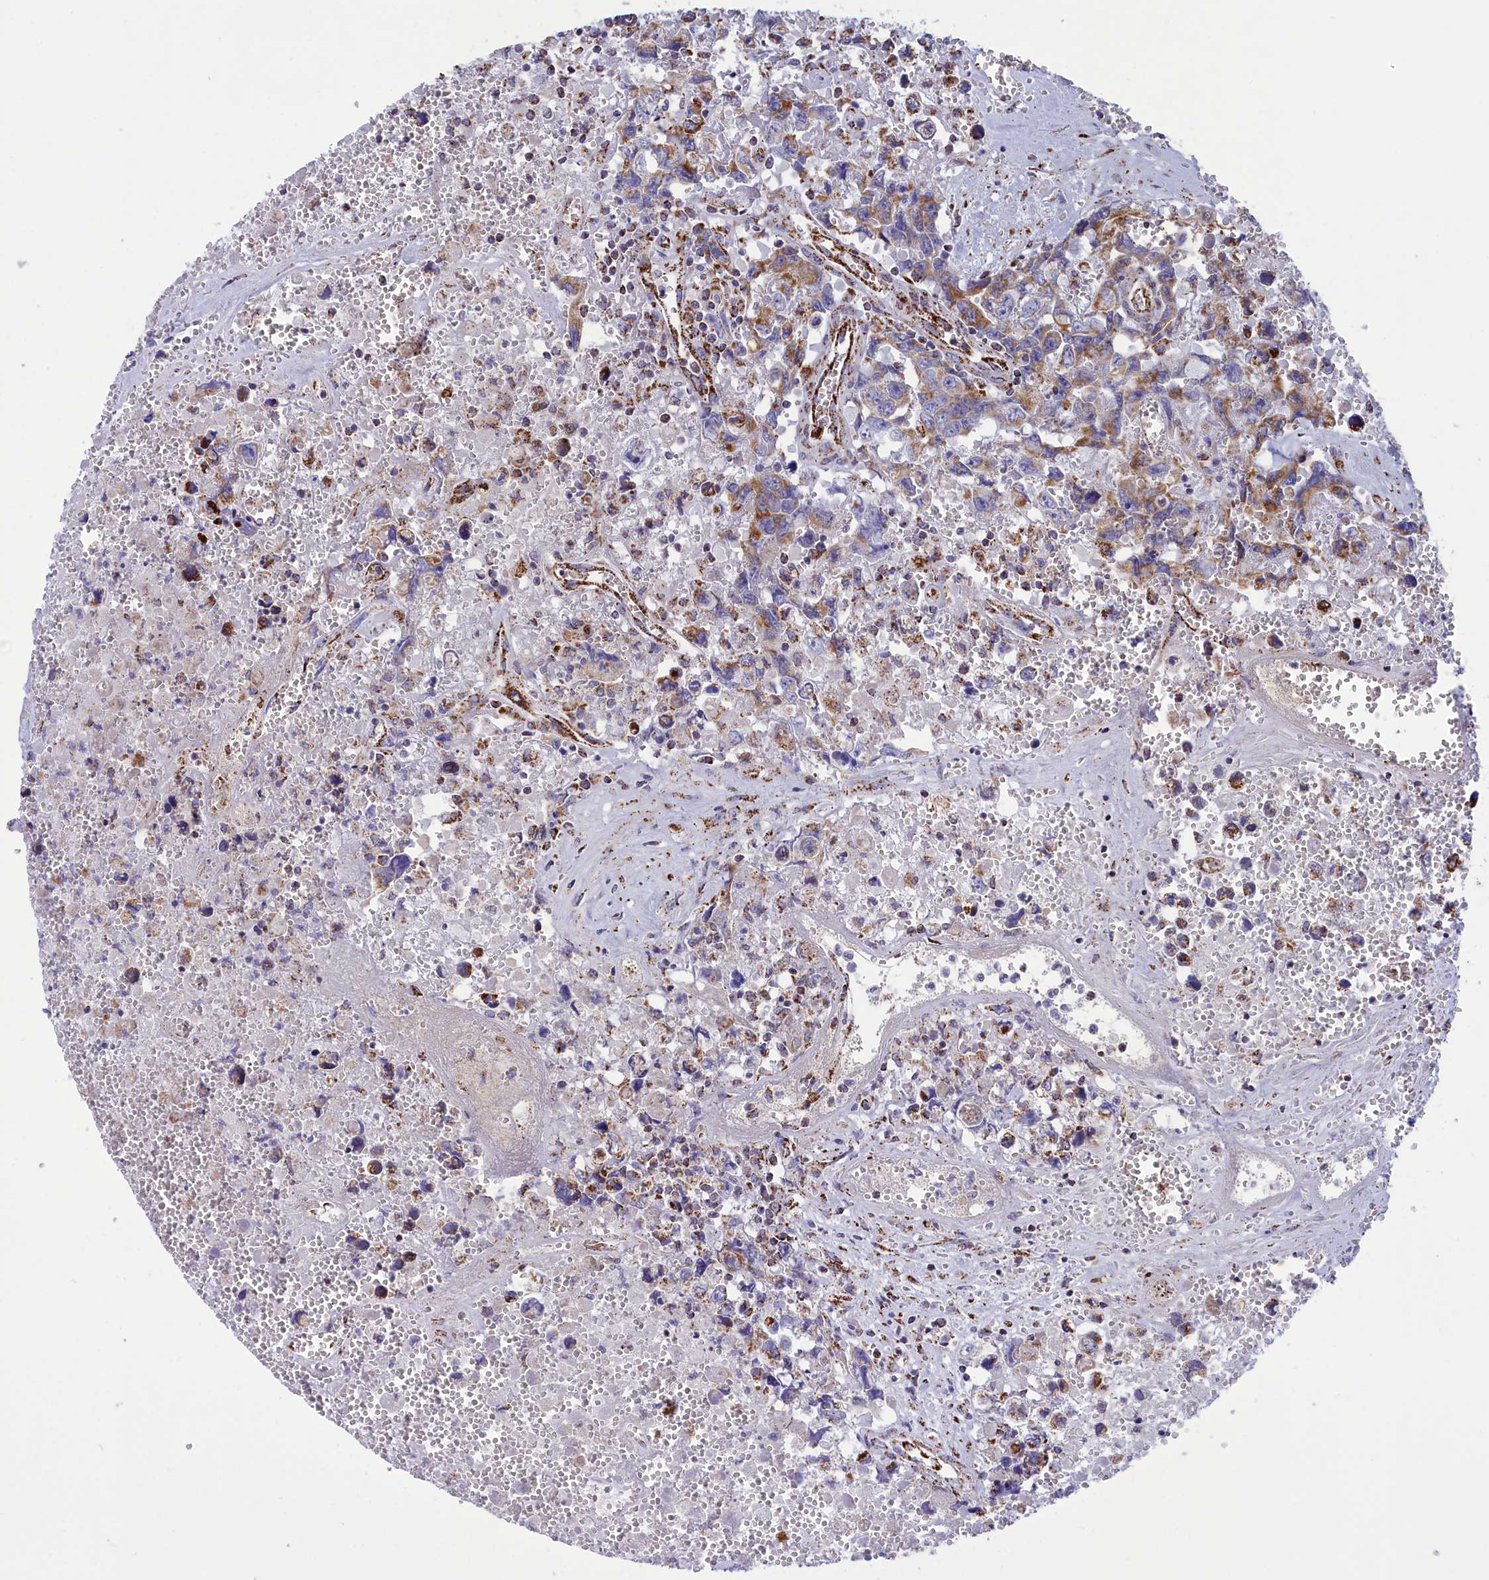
{"staining": {"intensity": "moderate", "quantity": ">75%", "location": "cytoplasmic/membranous"}, "tissue": "testis cancer", "cell_type": "Tumor cells", "image_type": "cancer", "snomed": [{"axis": "morphology", "description": "Carcinoma, Embryonal, NOS"}, {"axis": "topography", "description": "Testis"}], "caption": "This image shows immunohistochemistry (IHC) staining of testis cancer (embryonal carcinoma), with medium moderate cytoplasmic/membranous positivity in about >75% of tumor cells.", "gene": "ISOC2", "patient": {"sex": "male", "age": 31}}